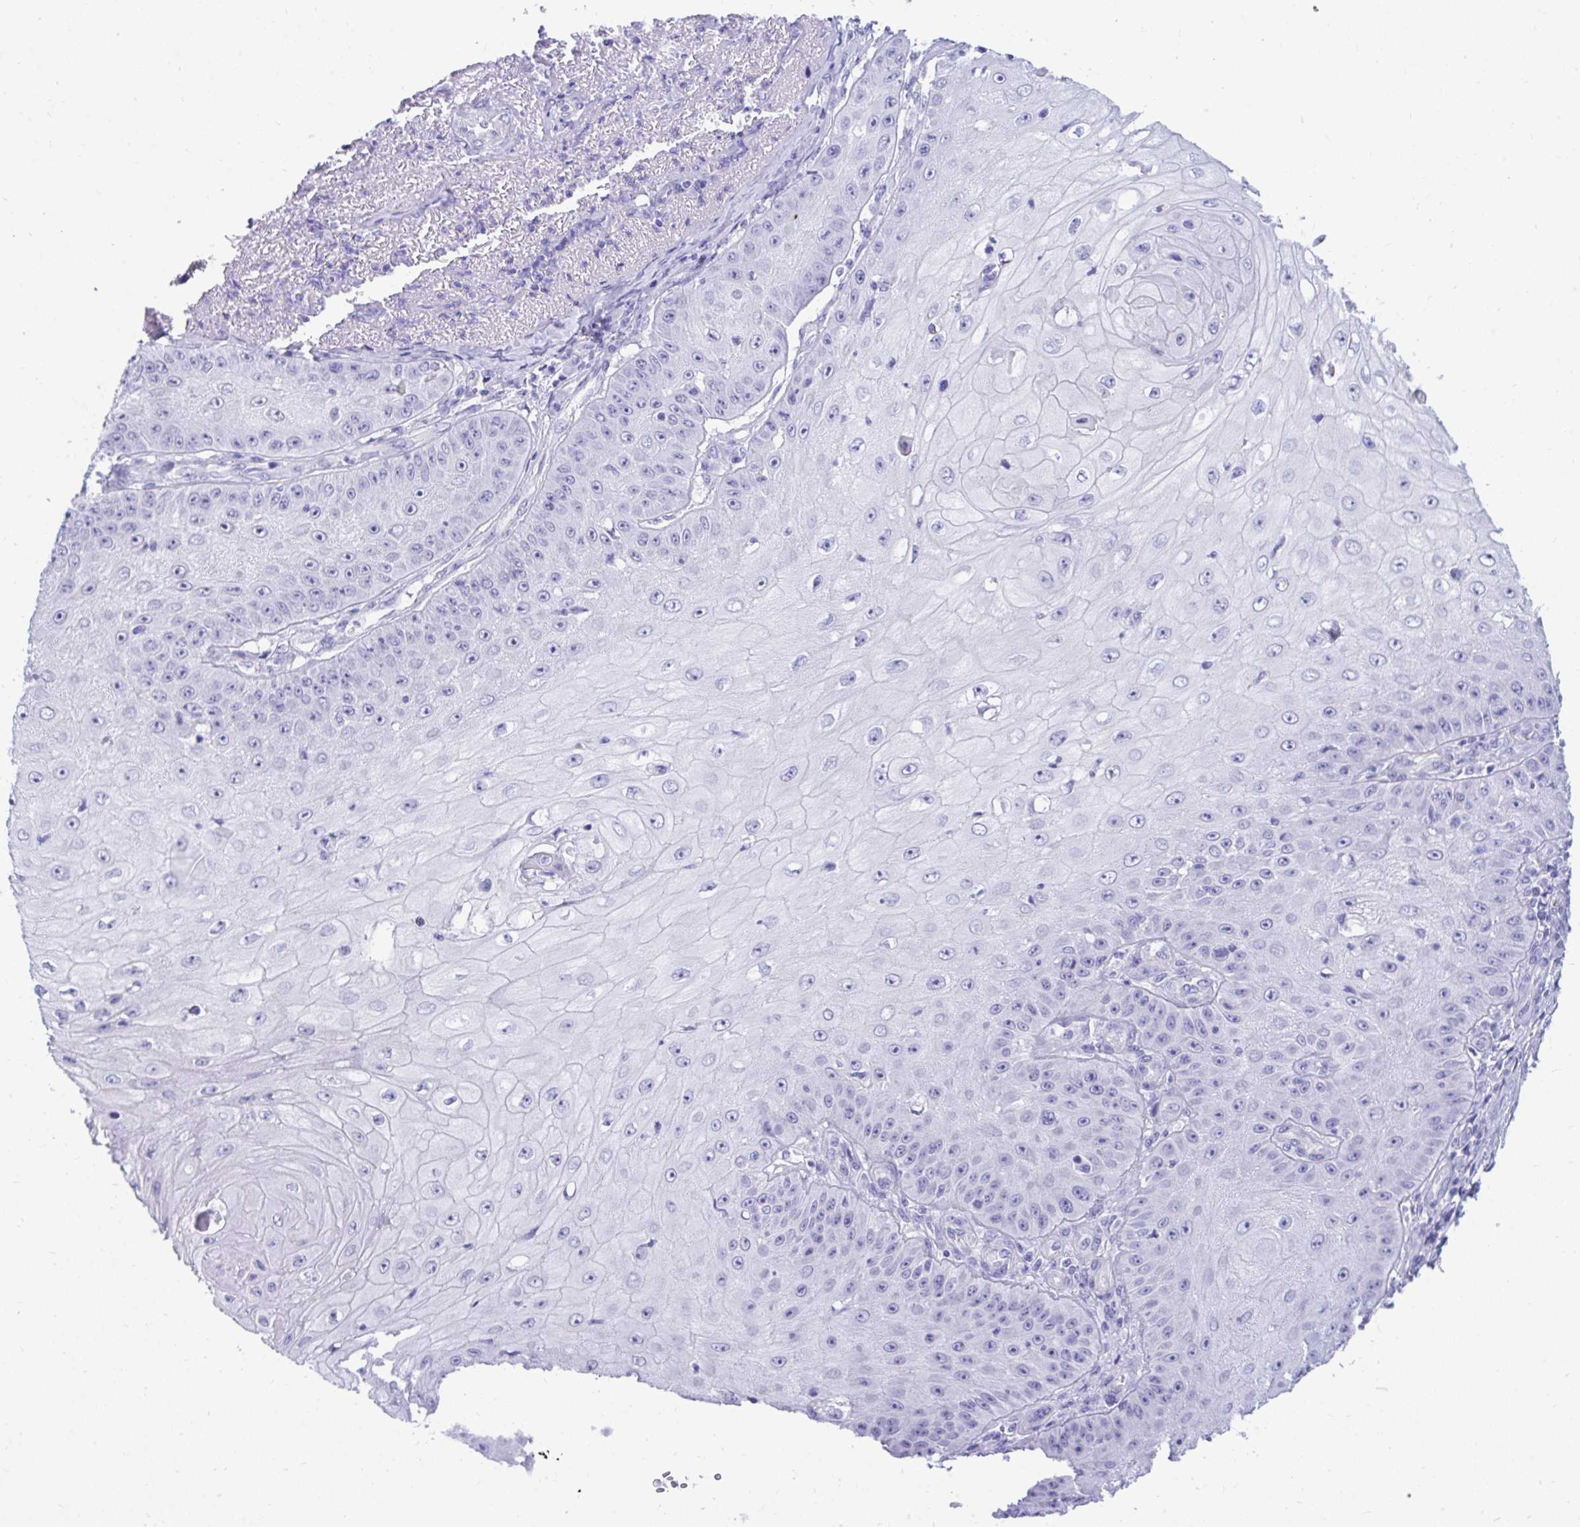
{"staining": {"intensity": "negative", "quantity": "none", "location": "none"}, "tissue": "skin cancer", "cell_type": "Tumor cells", "image_type": "cancer", "snomed": [{"axis": "morphology", "description": "Squamous cell carcinoma, NOS"}, {"axis": "topography", "description": "Skin"}], "caption": "An immunohistochemistry (IHC) micrograph of skin cancer (squamous cell carcinoma) is shown. There is no staining in tumor cells of skin cancer (squamous cell carcinoma).", "gene": "SHISA8", "patient": {"sex": "male", "age": 70}}